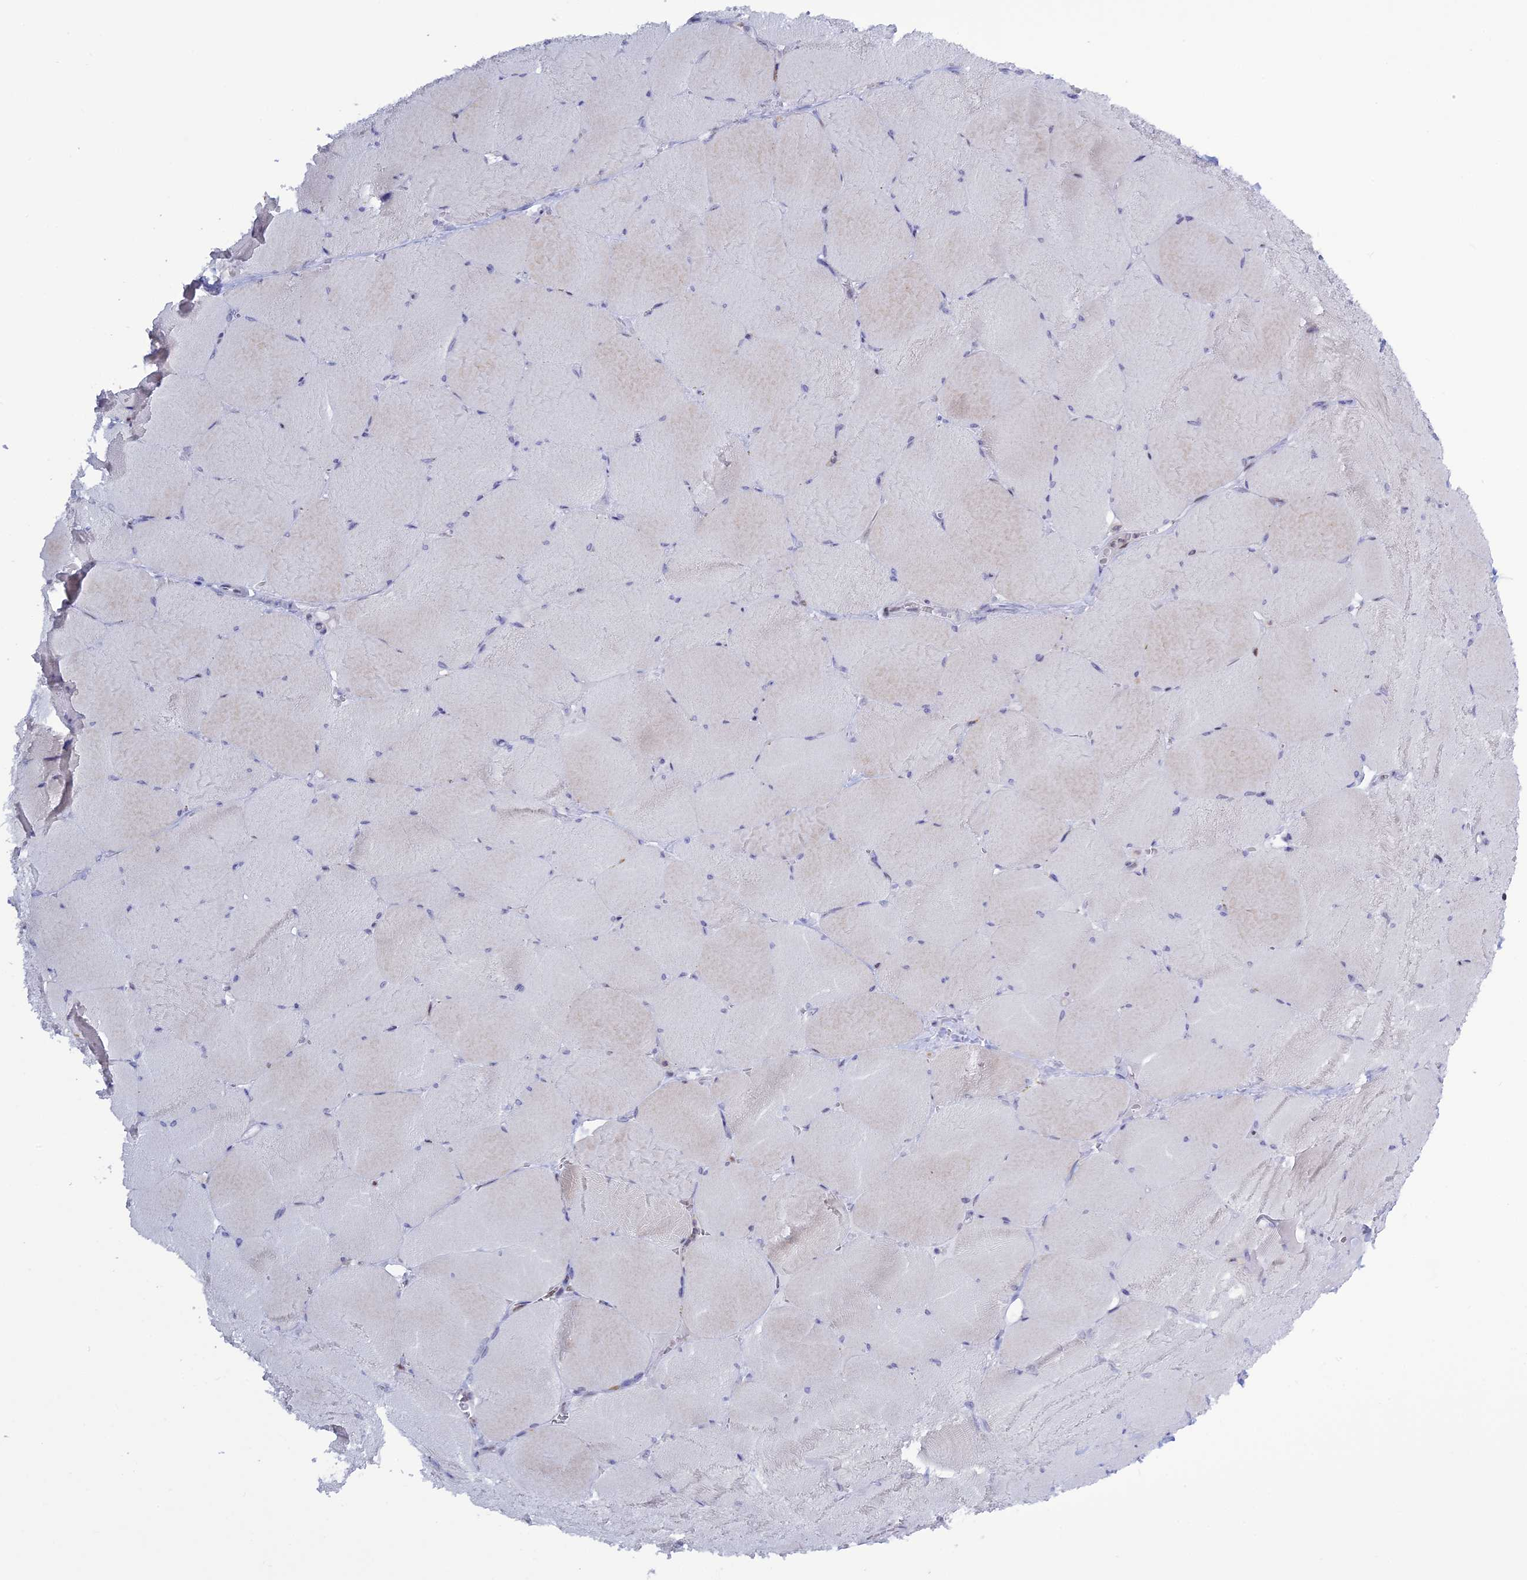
{"staining": {"intensity": "moderate", "quantity": "<25%", "location": "cytoplasmic/membranous"}, "tissue": "skeletal muscle", "cell_type": "Myocytes", "image_type": "normal", "snomed": [{"axis": "morphology", "description": "Normal tissue, NOS"}, {"axis": "topography", "description": "Skeletal muscle"}, {"axis": "topography", "description": "Head-Neck"}], "caption": "Normal skeletal muscle was stained to show a protein in brown. There is low levels of moderate cytoplasmic/membranous staining in about <25% of myocytes. (brown staining indicates protein expression, while blue staining denotes nuclei).", "gene": "NOL4L", "patient": {"sex": "male", "age": 66}}